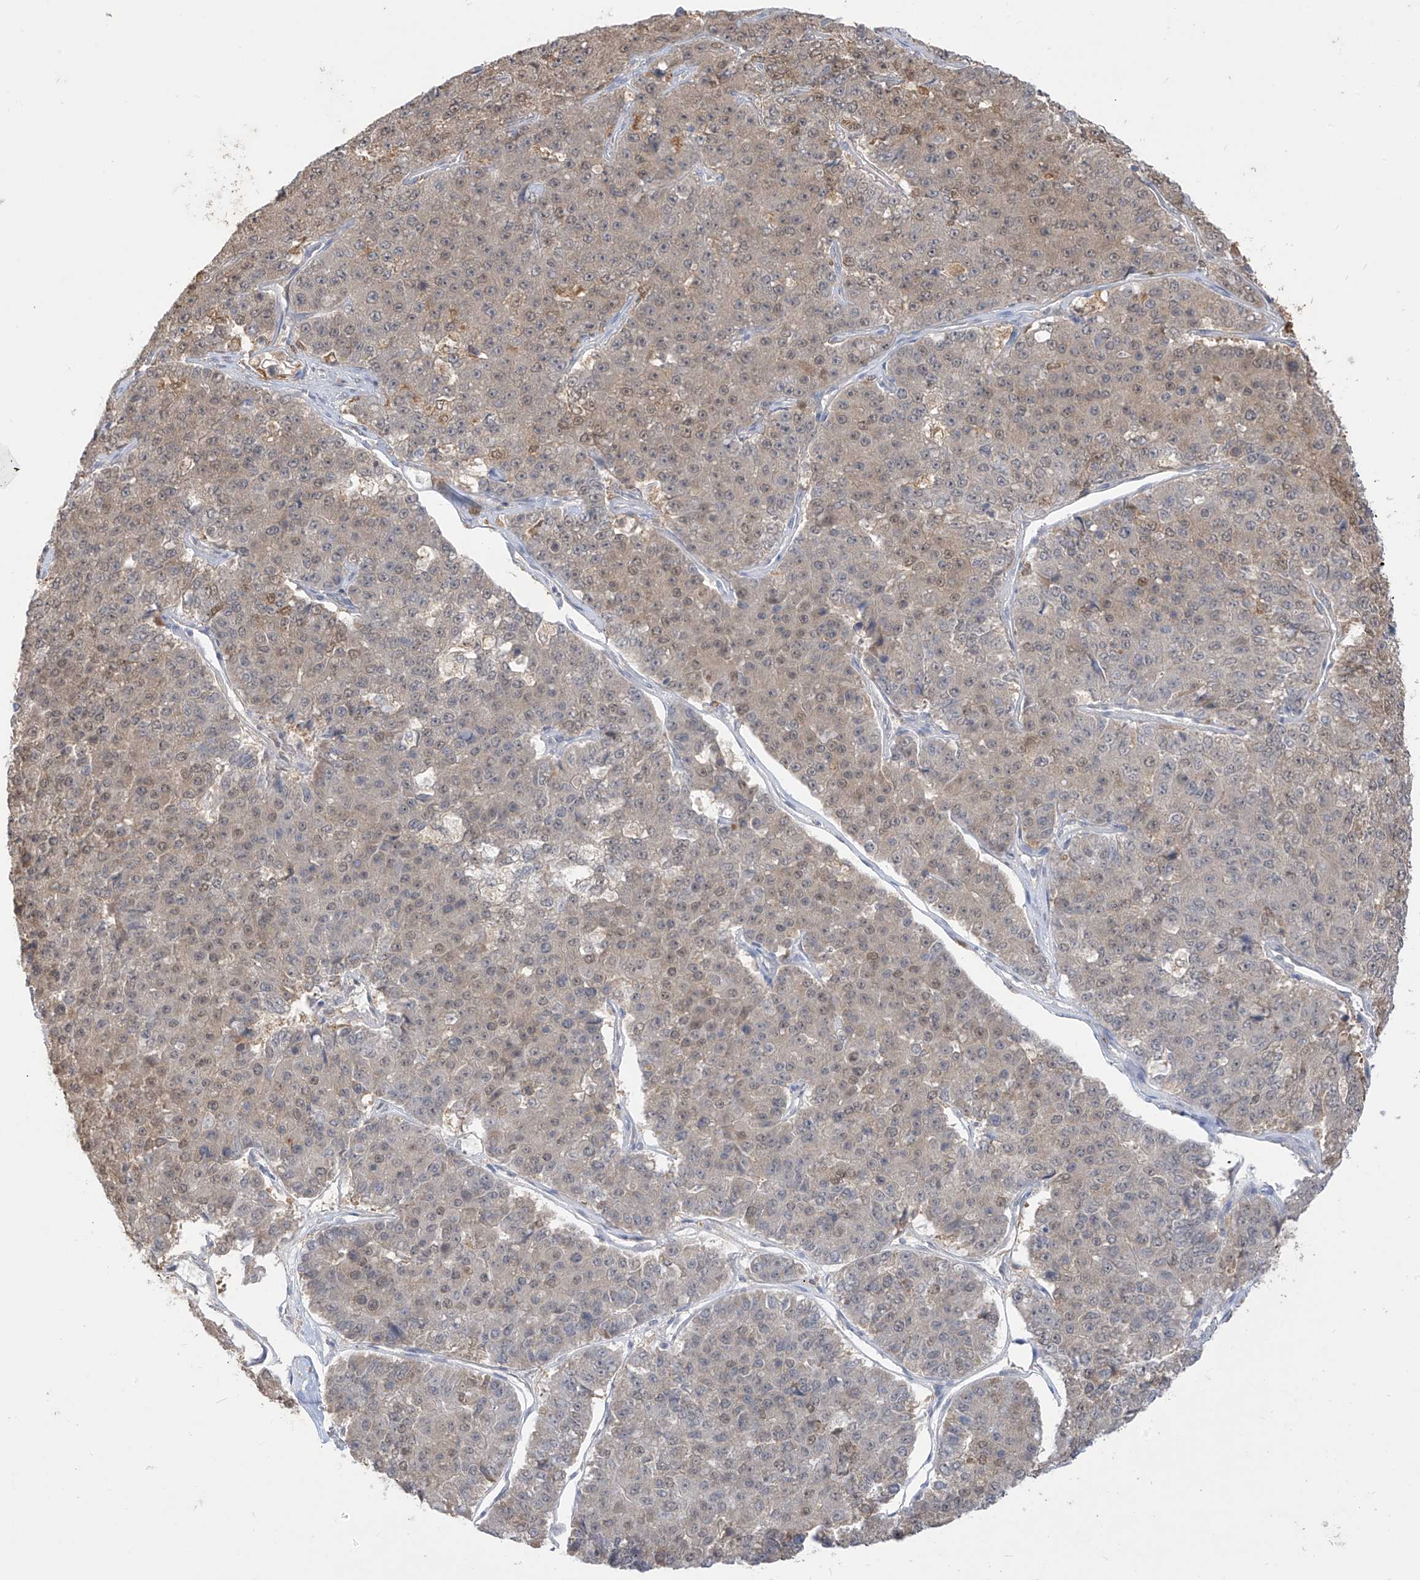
{"staining": {"intensity": "weak", "quantity": "25%-75%", "location": "nuclear"}, "tissue": "pancreatic cancer", "cell_type": "Tumor cells", "image_type": "cancer", "snomed": [{"axis": "morphology", "description": "Adenocarcinoma, NOS"}, {"axis": "topography", "description": "Pancreas"}], "caption": "Immunohistochemical staining of human pancreatic cancer displays weak nuclear protein expression in approximately 25%-75% of tumor cells.", "gene": "IDH1", "patient": {"sex": "male", "age": 50}}